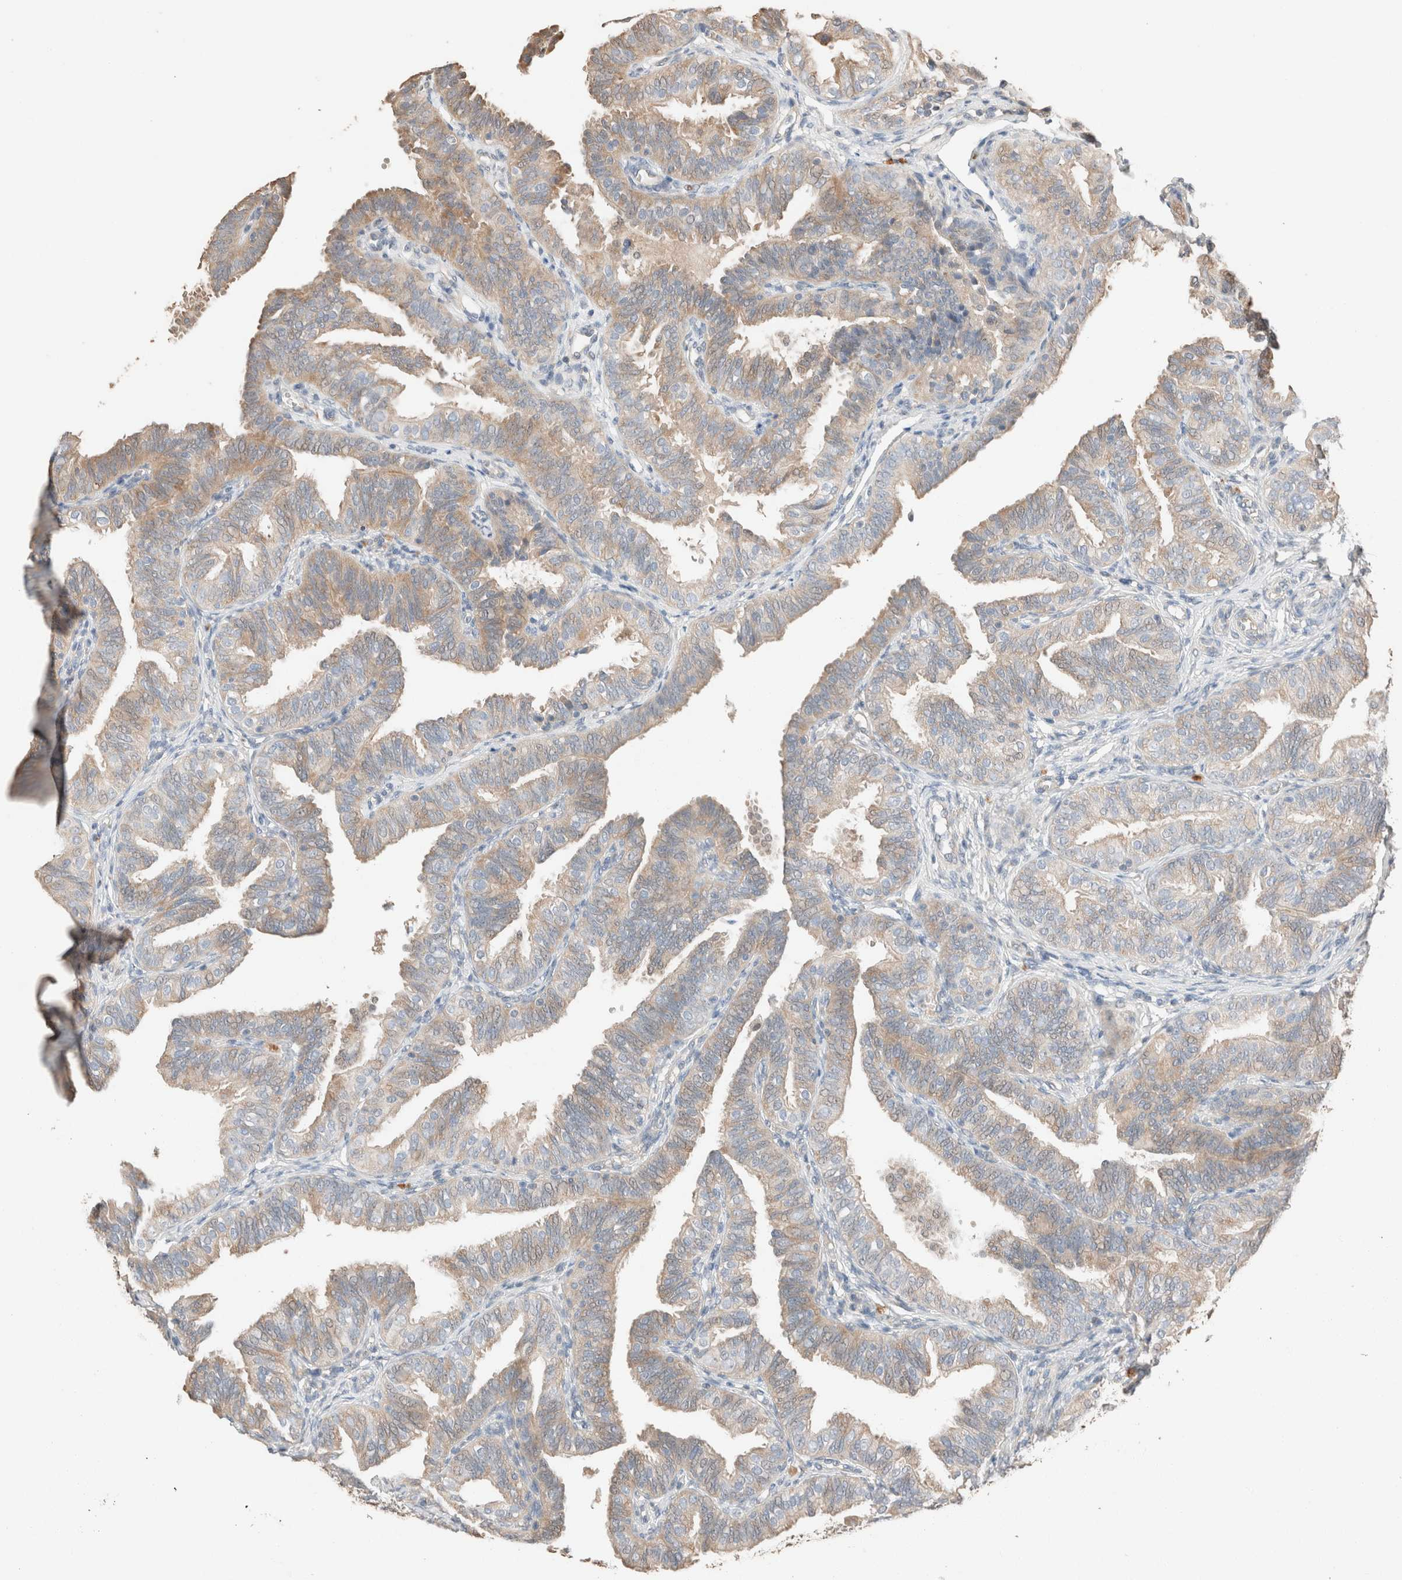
{"staining": {"intensity": "weak", "quantity": ">75%", "location": "cytoplasmic/membranous"}, "tissue": "fallopian tube", "cell_type": "Glandular cells", "image_type": "normal", "snomed": [{"axis": "morphology", "description": "Normal tissue, NOS"}, {"axis": "topography", "description": "Fallopian tube"}], "caption": "This is a histology image of immunohistochemistry (IHC) staining of benign fallopian tube, which shows weak staining in the cytoplasmic/membranous of glandular cells.", "gene": "TUBD1", "patient": {"sex": "female", "age": 35}}